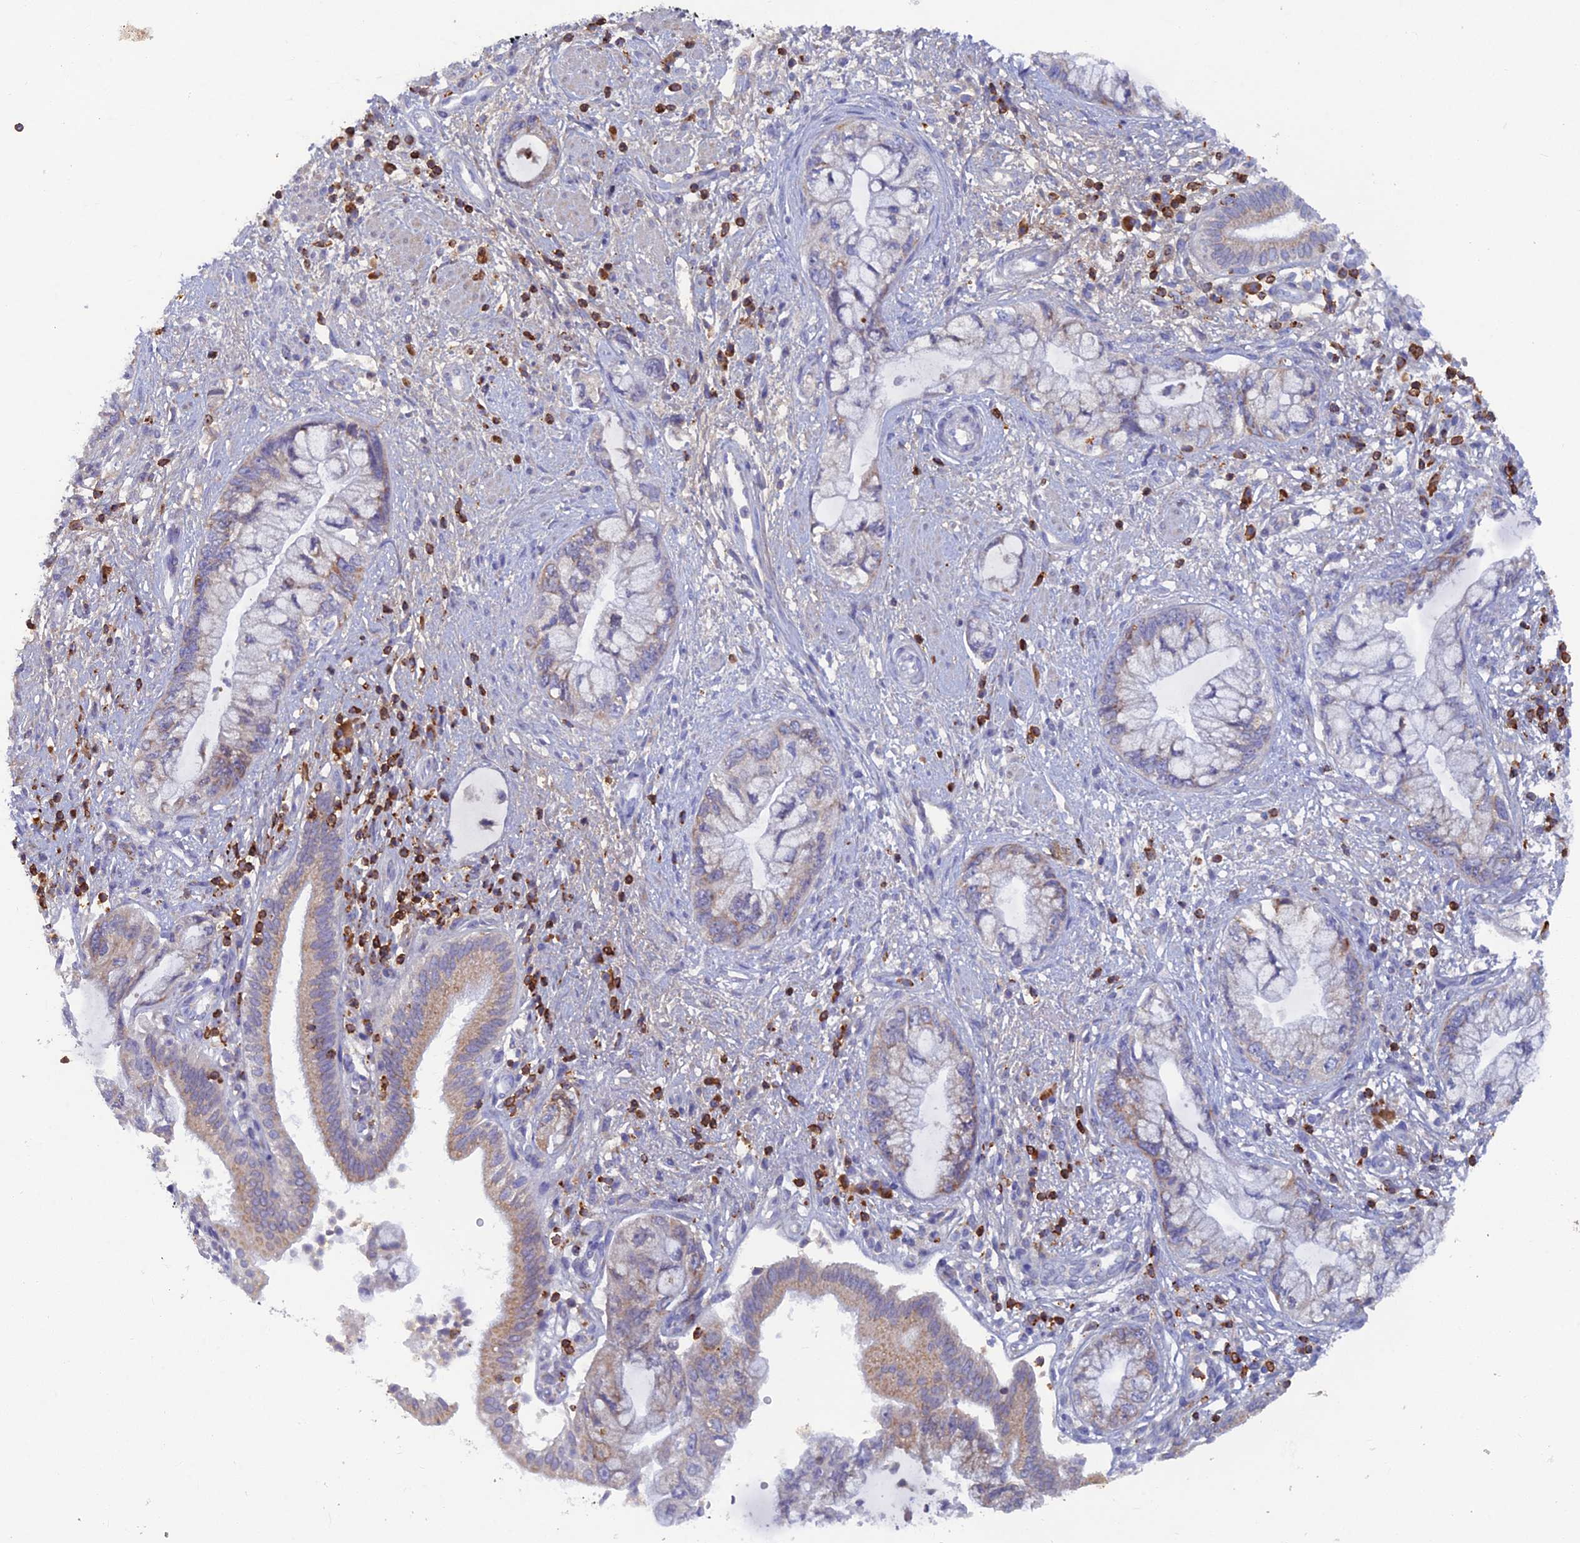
{"staining": {"intensity": "moderate", "quantity": "<25%", "location": "cytoplasmic/membranous"}, "tissue": "pancreatic cancer", "cell_type": "Tumor cells", "image_type": "cancer", "snomed": [{"axis": "morphology", "description": "Adenocarcinoma, NOS"}, {"axis": "topography", "description": "Pancreas"}], "caption": "Human pancreatic cancer (adenocarcinoma) stained with a brown dye exhibits moderate cytoplasmic/membranous positive expression in approximately <25% of tumor cells.", "gene": "ABI3BP", "patient": {"sex": "female", "age": 73}}